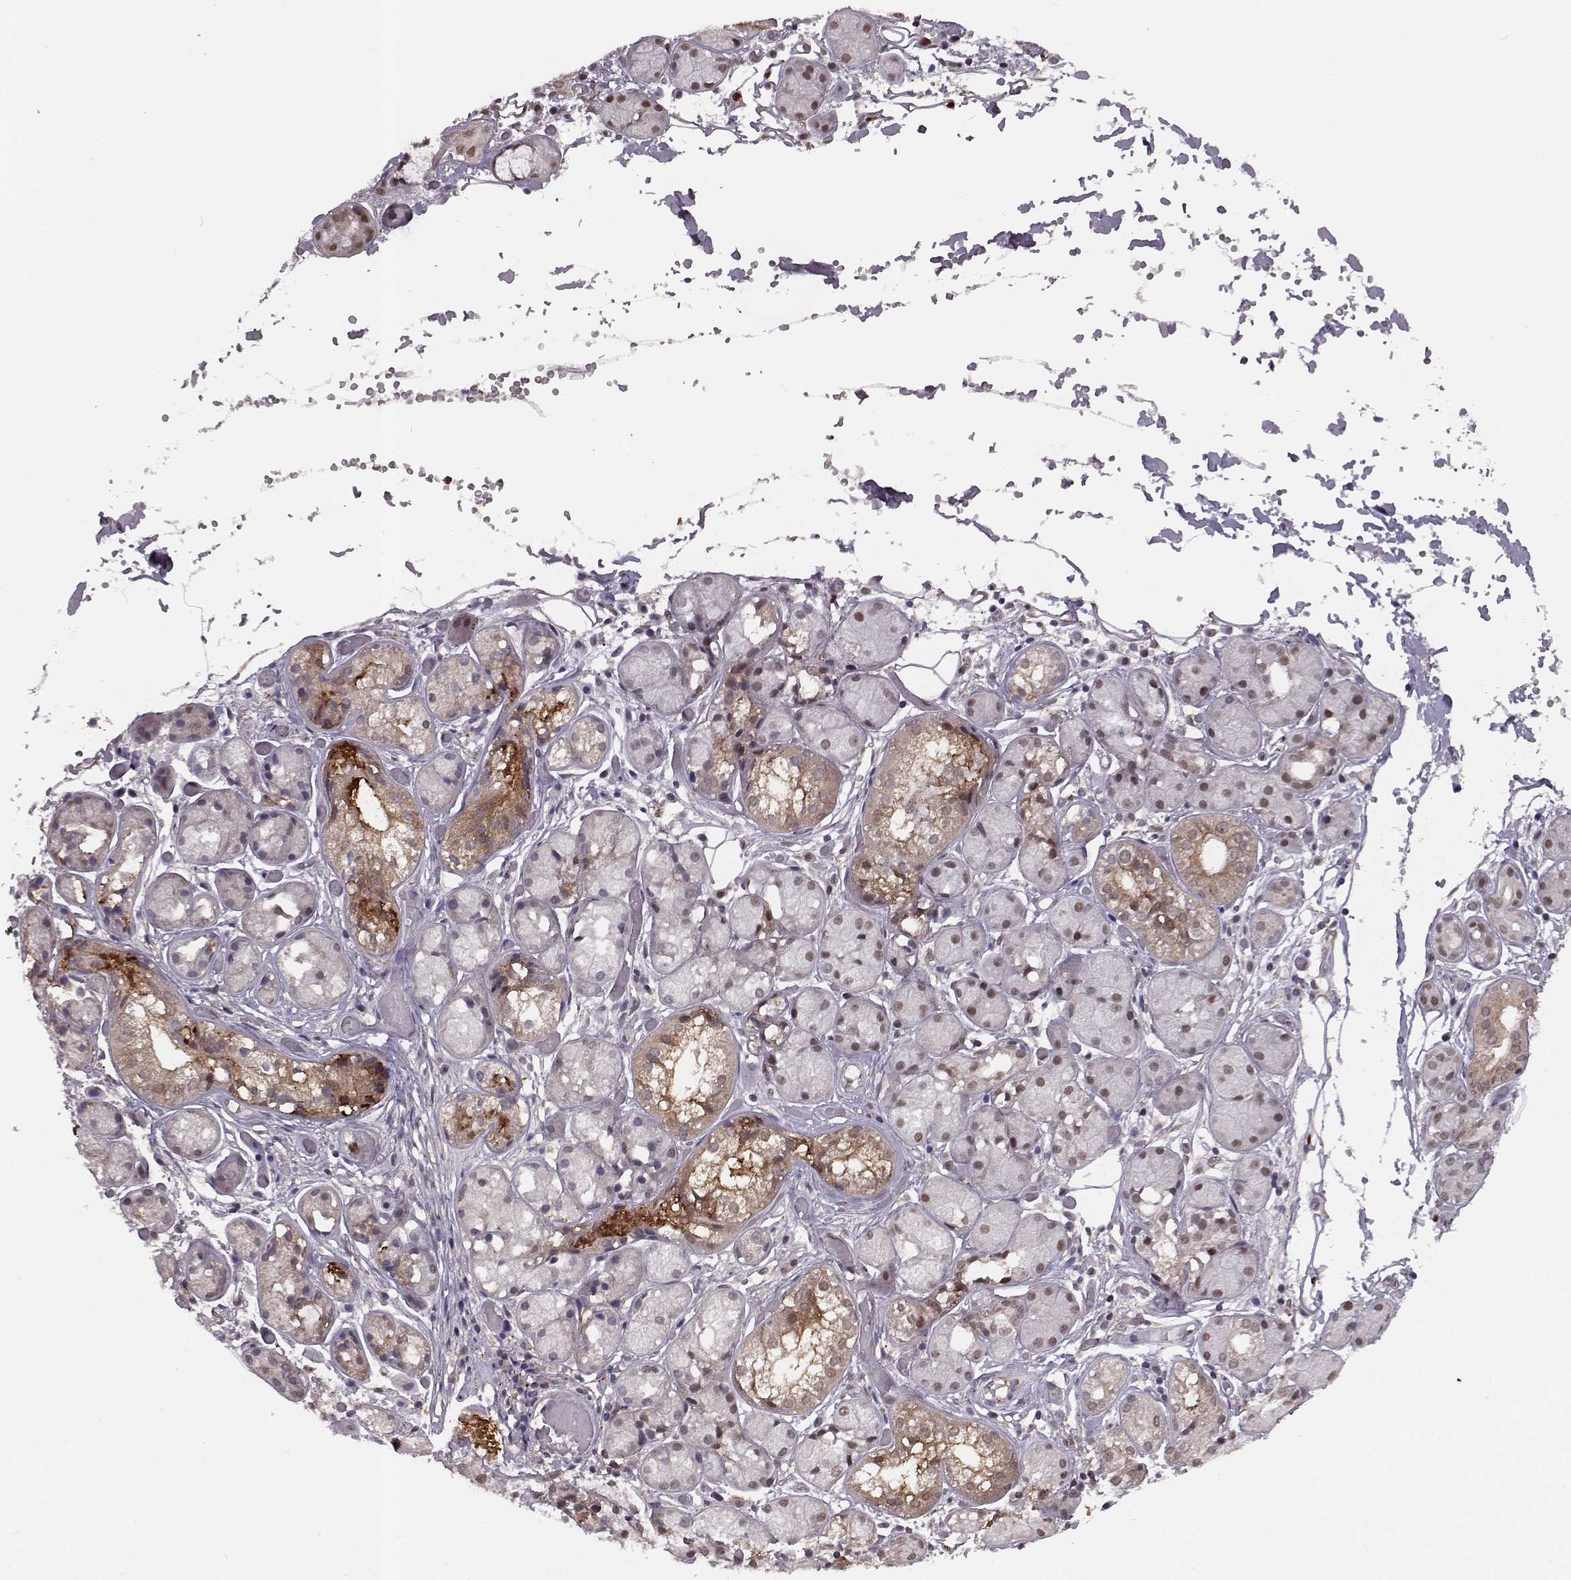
{"staining": {"intensity": "moderate", "quantity": "25%-75%", "location": "nuclear"}, "tissue": "salivary gland", "cell_type": "Glandular cells", "image_type": "normal", "snomed": [{"axis": "morphology", "description": "Normal tissue, NOS"}, {"axis": "topography", "description": "Salivary gland"}, {"axis": "topography", "description": "Peripheral nerve tissue"}], "caption": "The micrograph exhibits staining of benign salivary gland, revealing moderate nuclear protein expression (brown color) within glandular cells. Using DAB (3,3'-diaminobenzidine) (brown) and hematoxylin (blue) stains, captured at high magnification using brightfield microscopy.", "gene": "KLF6", "patient": {"sex": "male", "age": 71}}